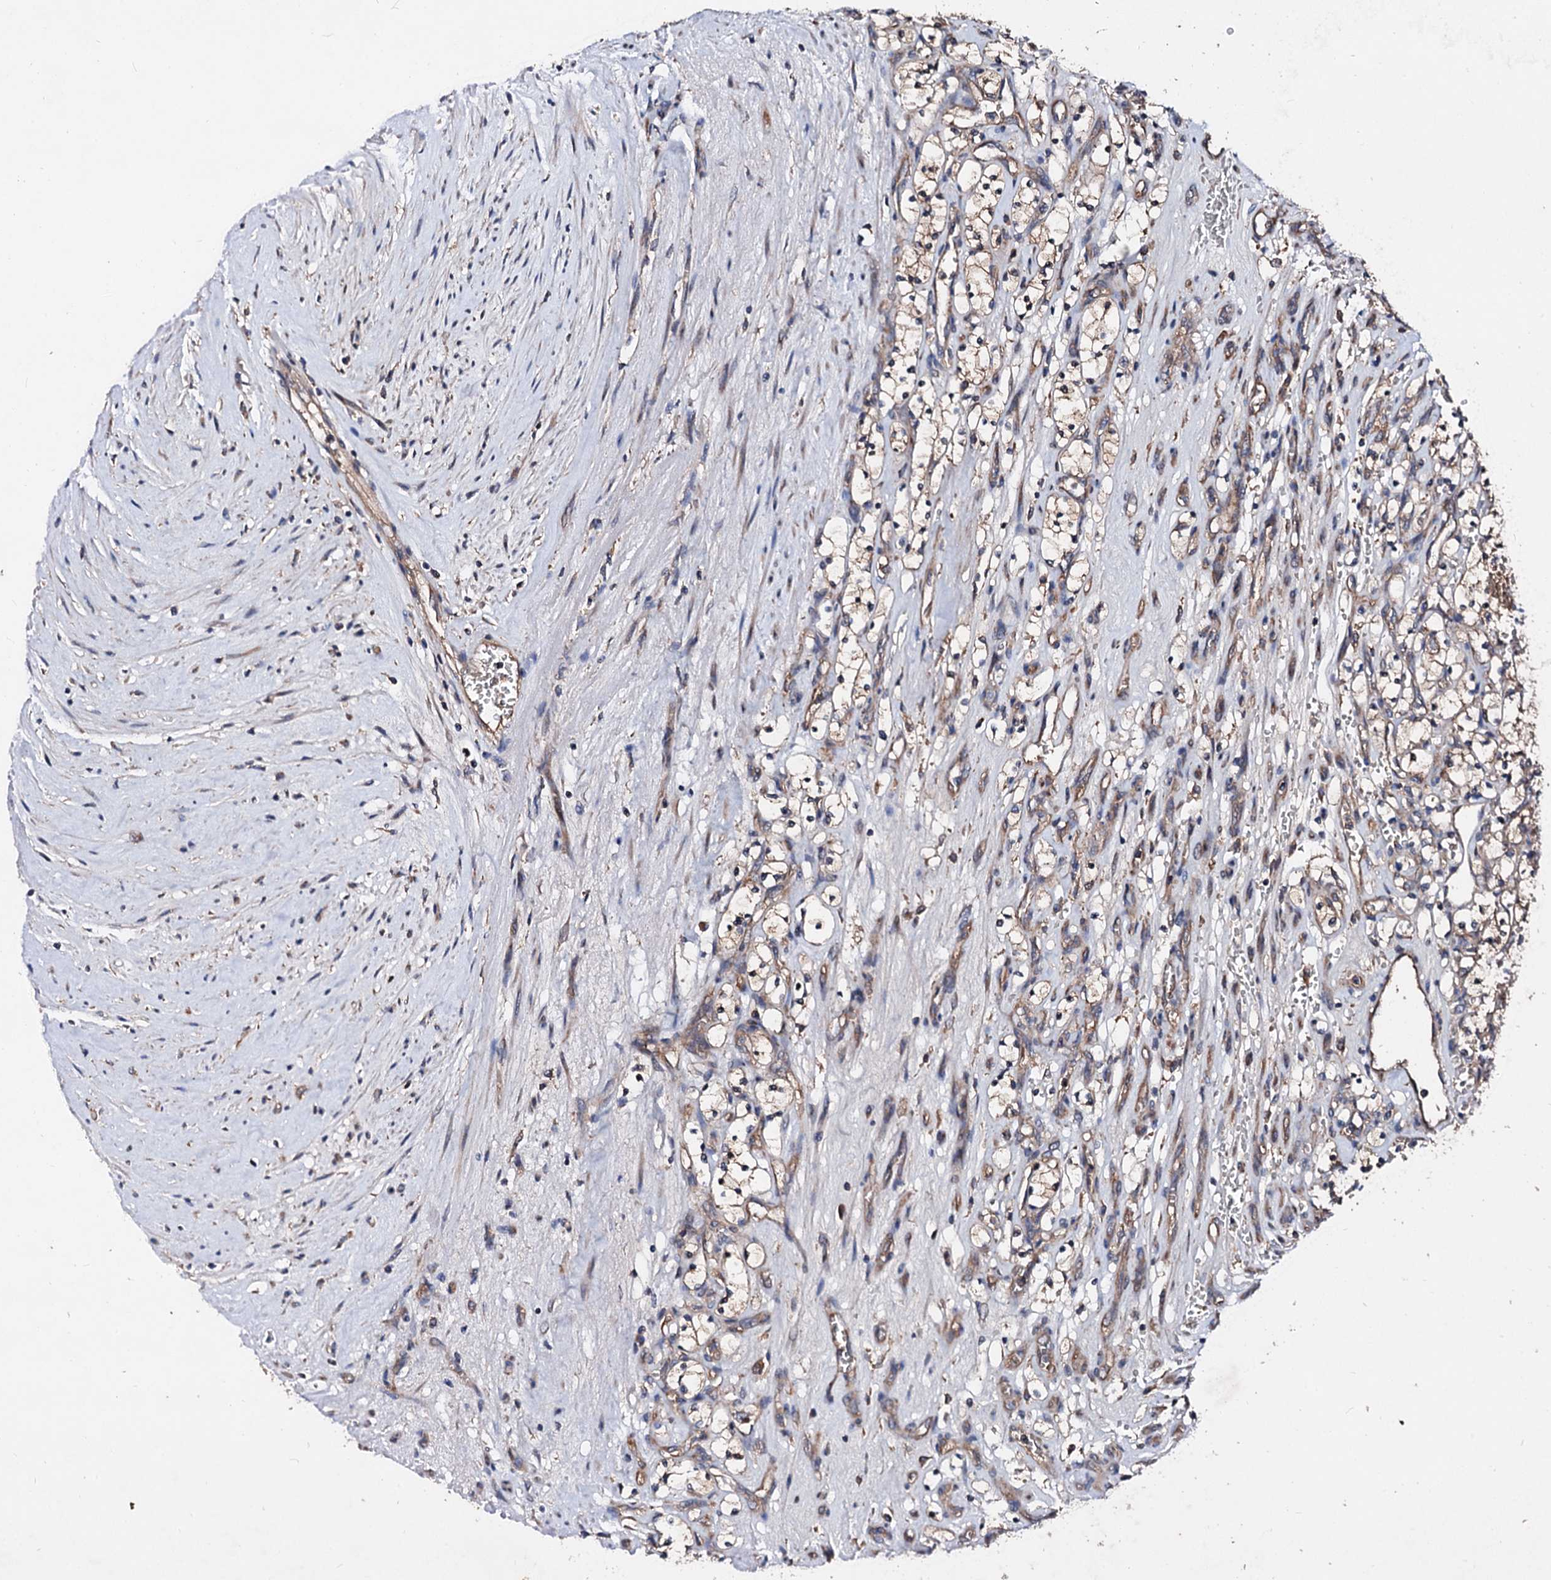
{"staining": {"intensity": "weak", "quantity": "25%-75%", "location": "cytoplasmic/membranous"}, "tissue": "renal cancer", "cell_type": "Tumor cells", "image_type": "cancer", "snomed": [{"axis": "morphology", "description": "Adenocarcinoma, NOS"}, {"axis": "topography", "description": "Kidney"}], "caption": "DAB immunohistochemical staining of human renal cancer shows weak cytoplasmic/membranous protein positivity in approximately 25%-75% of tumor cells.", "gene": "EXTL1", "patient": {"sex": "female", "age": 69}}